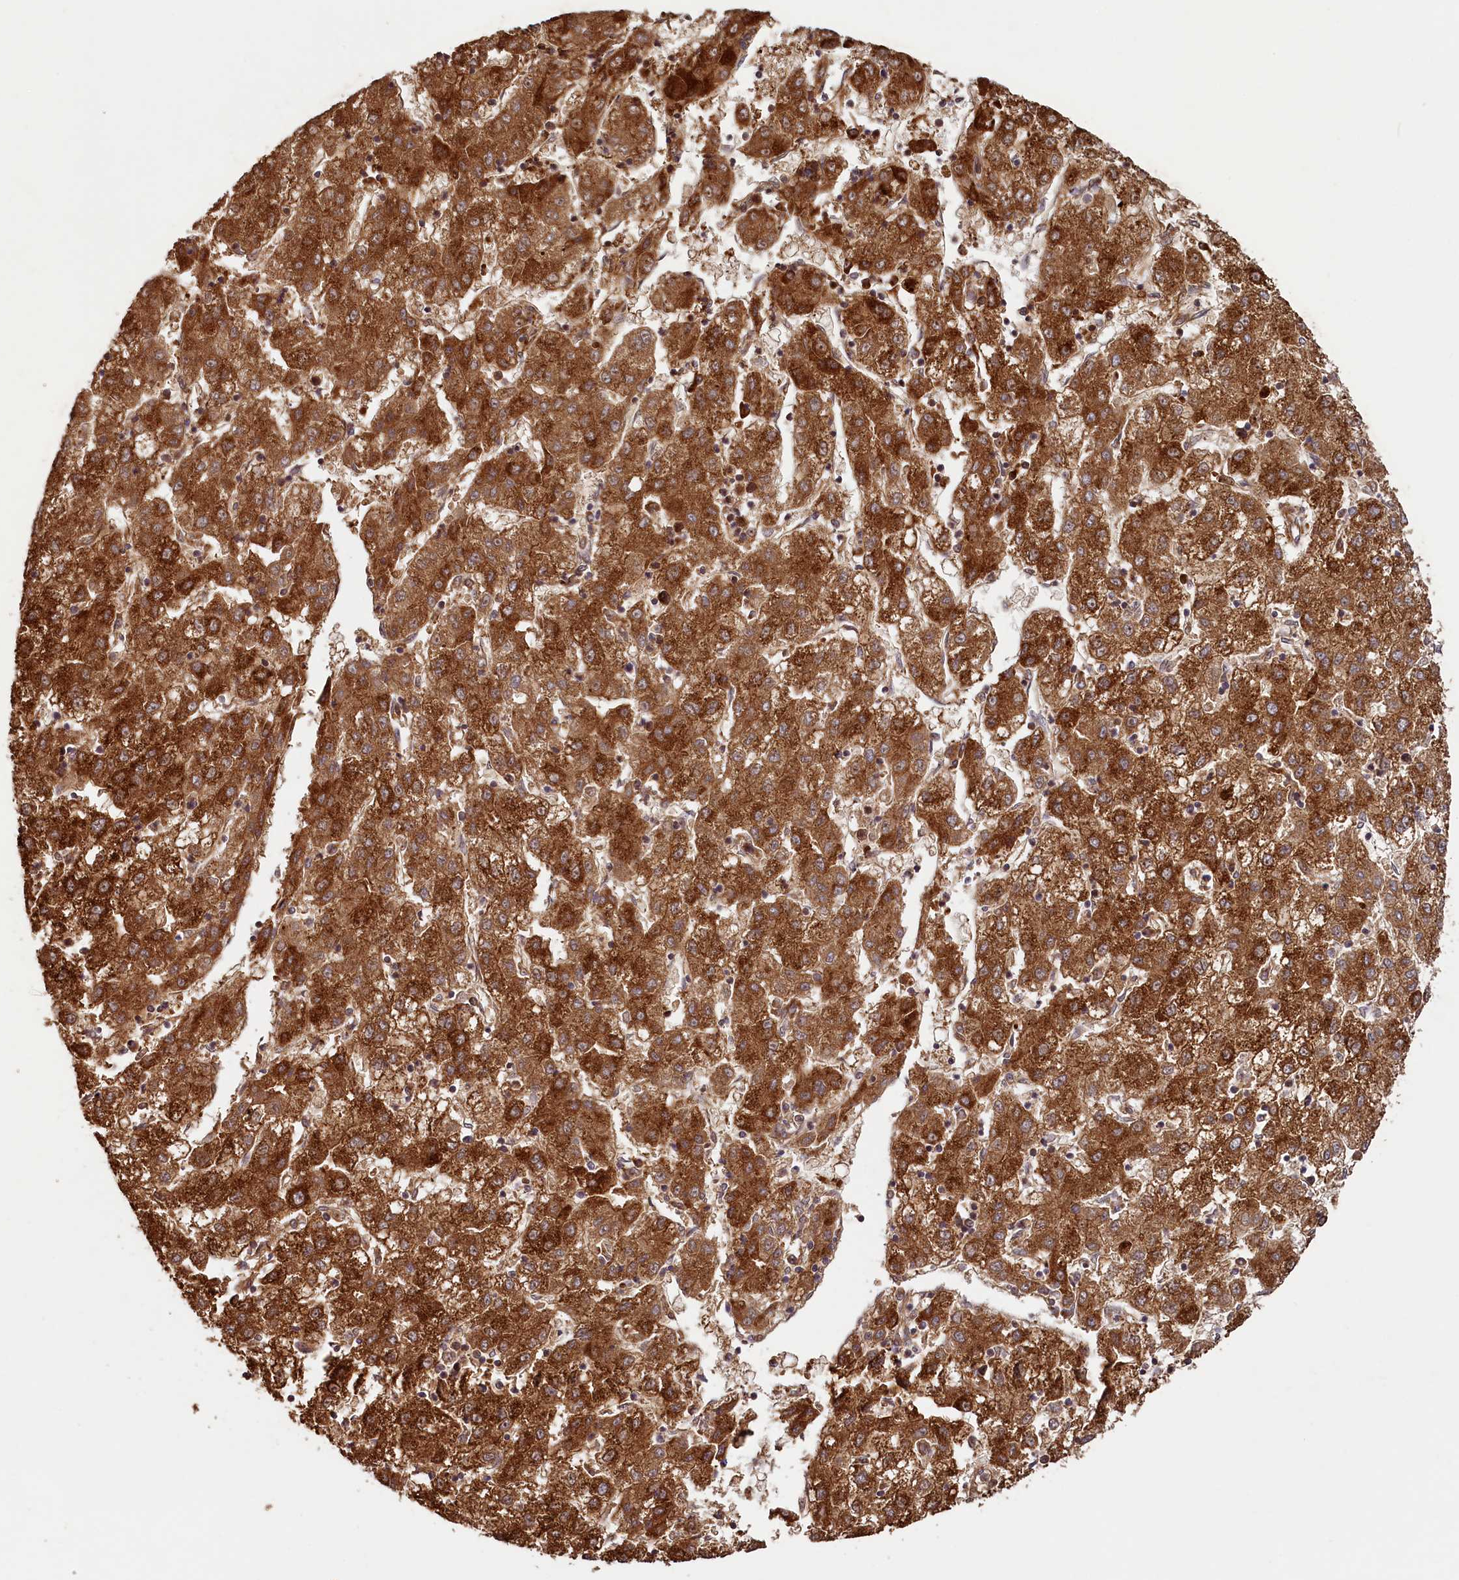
{"staining": {"intensity": "strong", "quantity": ">75%", "location": "cytoplasmic/membranous"}, "tissue": "liver cancer", "cell_type": "Tumor cells", "image_type": "cancer", "snomed": [{"axis": "morphology", "description": "Carcinoma, Hepatocellular, NOS"}, {"axis": "topography", "description": "Liver"}], "caption": "A photomicrograph showing strong cytoplasmic/membranous expression in about >75% of tumor cells in hepatocellular carcinoma (liver), as visualized by brown immunohistochemical staining.", "gene": "SHPRH", "patient": {"sex": "male", "age": 72}}